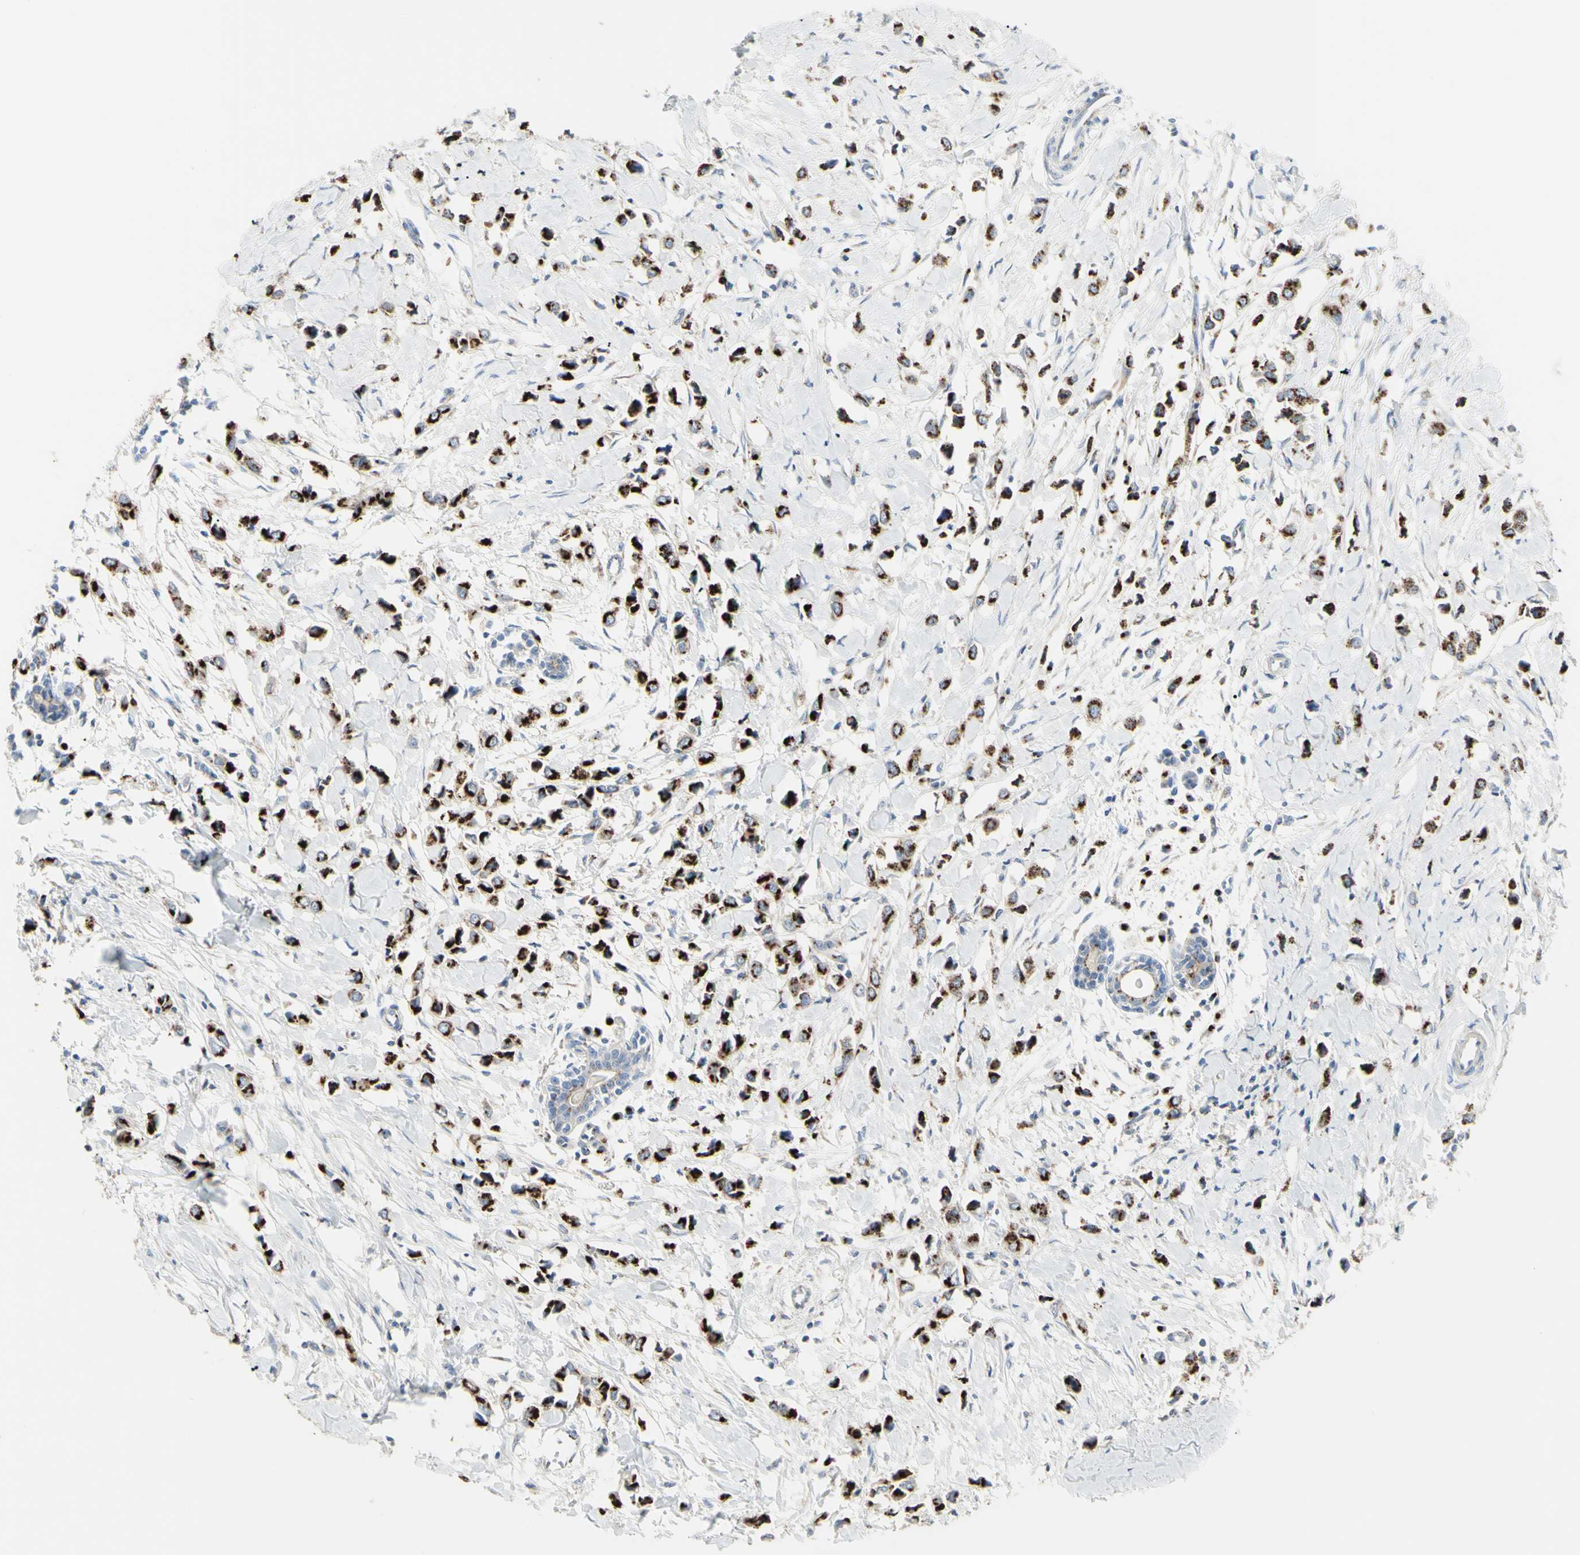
{"staining": {"intensity": "strong", "quantity": ">75%", "location": "cytoplasmic/membranous"}, "tissue": "breast cancer", "cell_type": "Tumor cells", "image_type": "cancer", "snomed": [{"axis": "morphology", "description": "Lobular carcinoma"}, {"axis": "topography", "description": "Breast"}], "caption": "A high amount of strong cytoplasmic/membranous staining is identified in about >75% of tumor cells in breast cancer tissue.", "gene": "B4GALT3", "patient": {"sex": "female", "age": 51}}